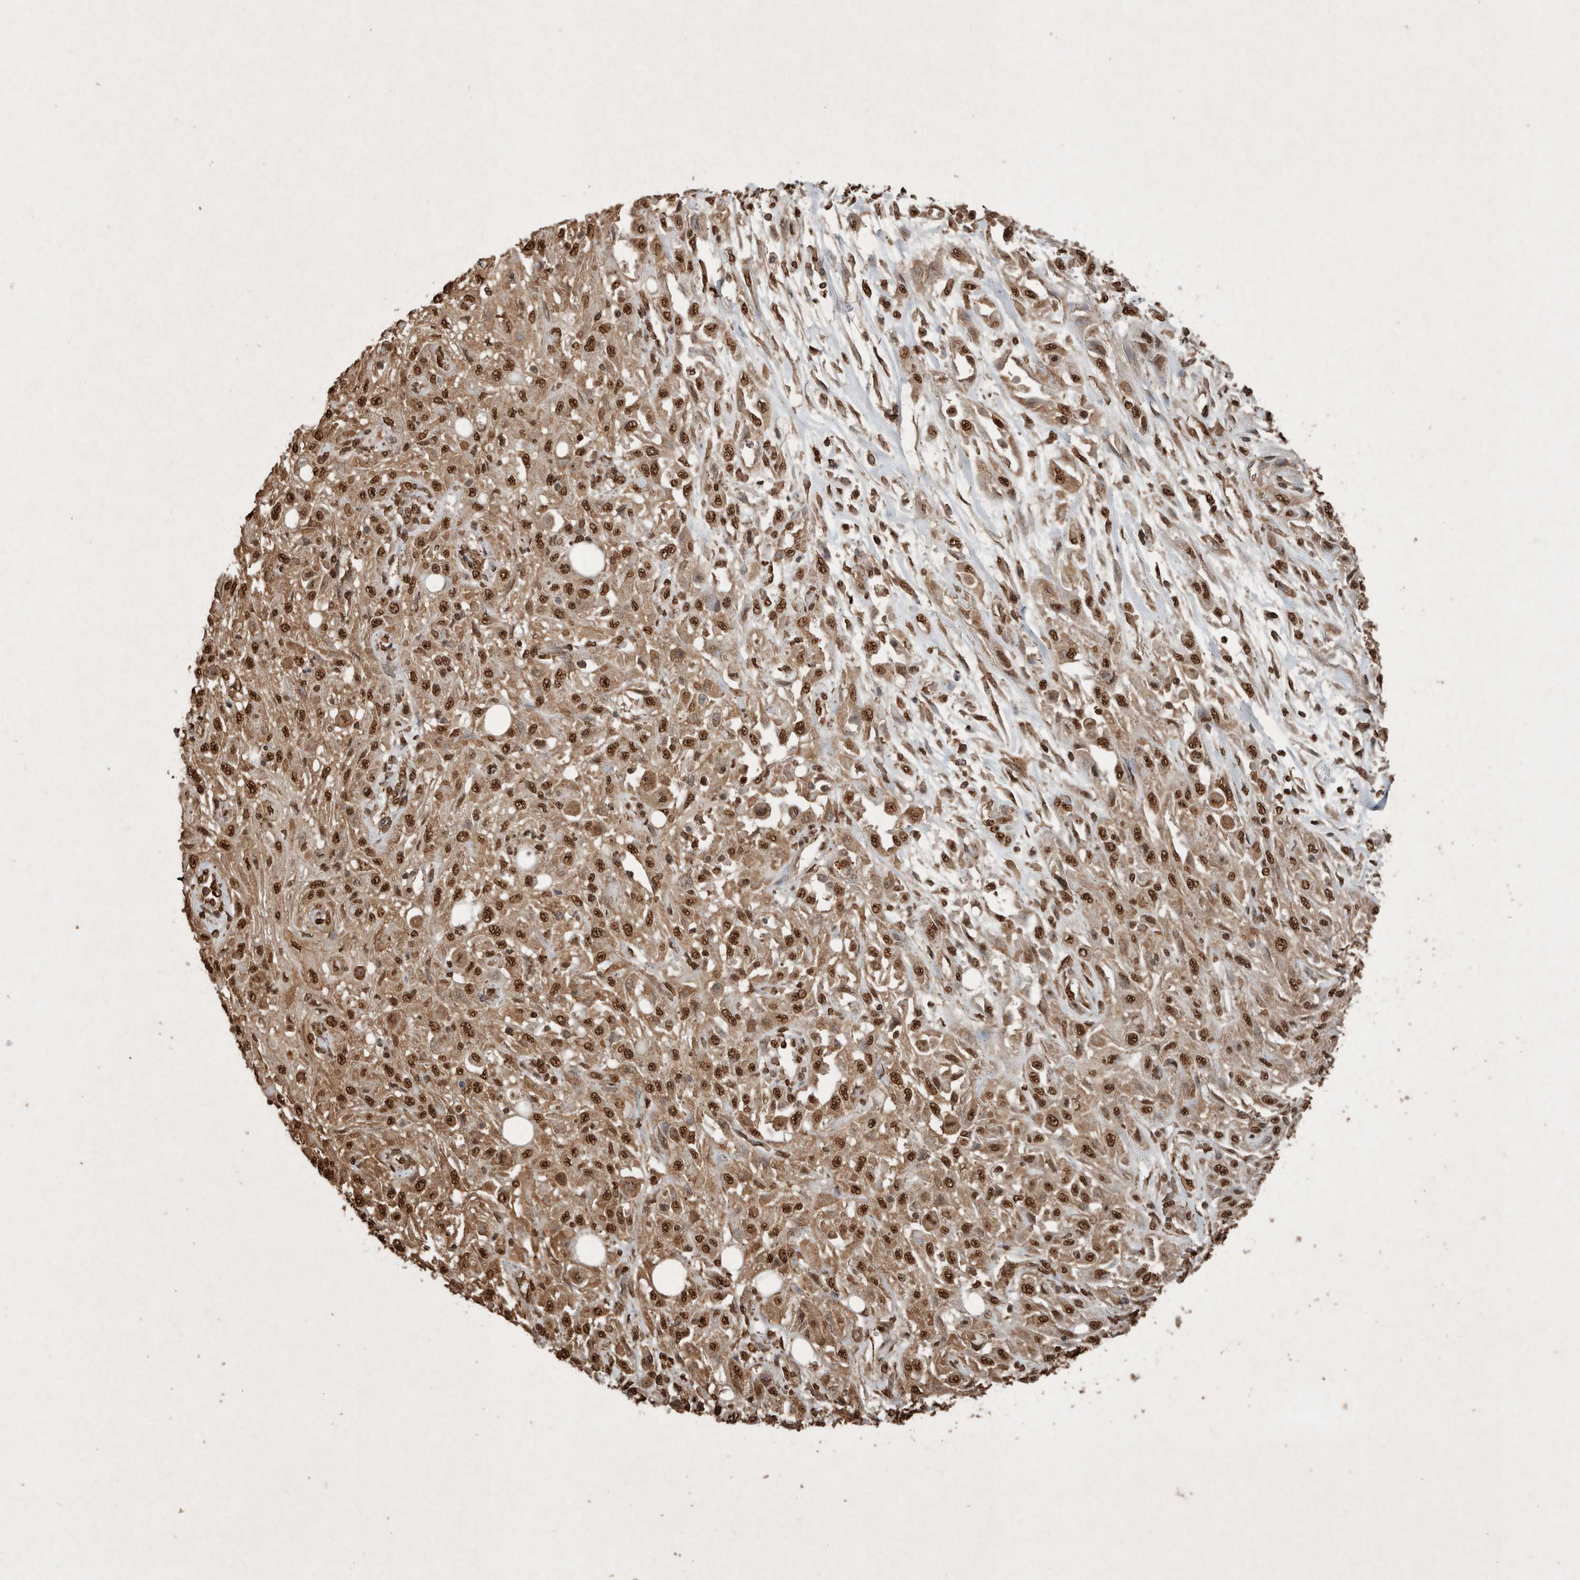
{"staining": {"intensity": "strong", "quantity": ">75%", "location": "cytoplasmic/membranous,nuclear"}, "tissue": "skin cancer", "cell_type": "Tumor cells", "image_type": "cancer", "snomed": [{"axis": "morphology", "description": "Squamous cell carcinoma, NOS"}, {"axis": "morphology", "description": "Squamous cell carcinoma, metastatic, NOS"}, {"axis": "topography", "description": "Skin"}, {"axis": "topography", "description": "Lymph node"}], "caption": "Squamous cell carcinoma (skin) tissue reveals strong cytoplasmic/membranous and nuclear staining in about >75% of tumor cells, visualized by immunohistochemistry. (IHC, brightfield microscopy, high magnification).", "gene": "FSTL3", "patient": {"sex": "male", "age": 75}}